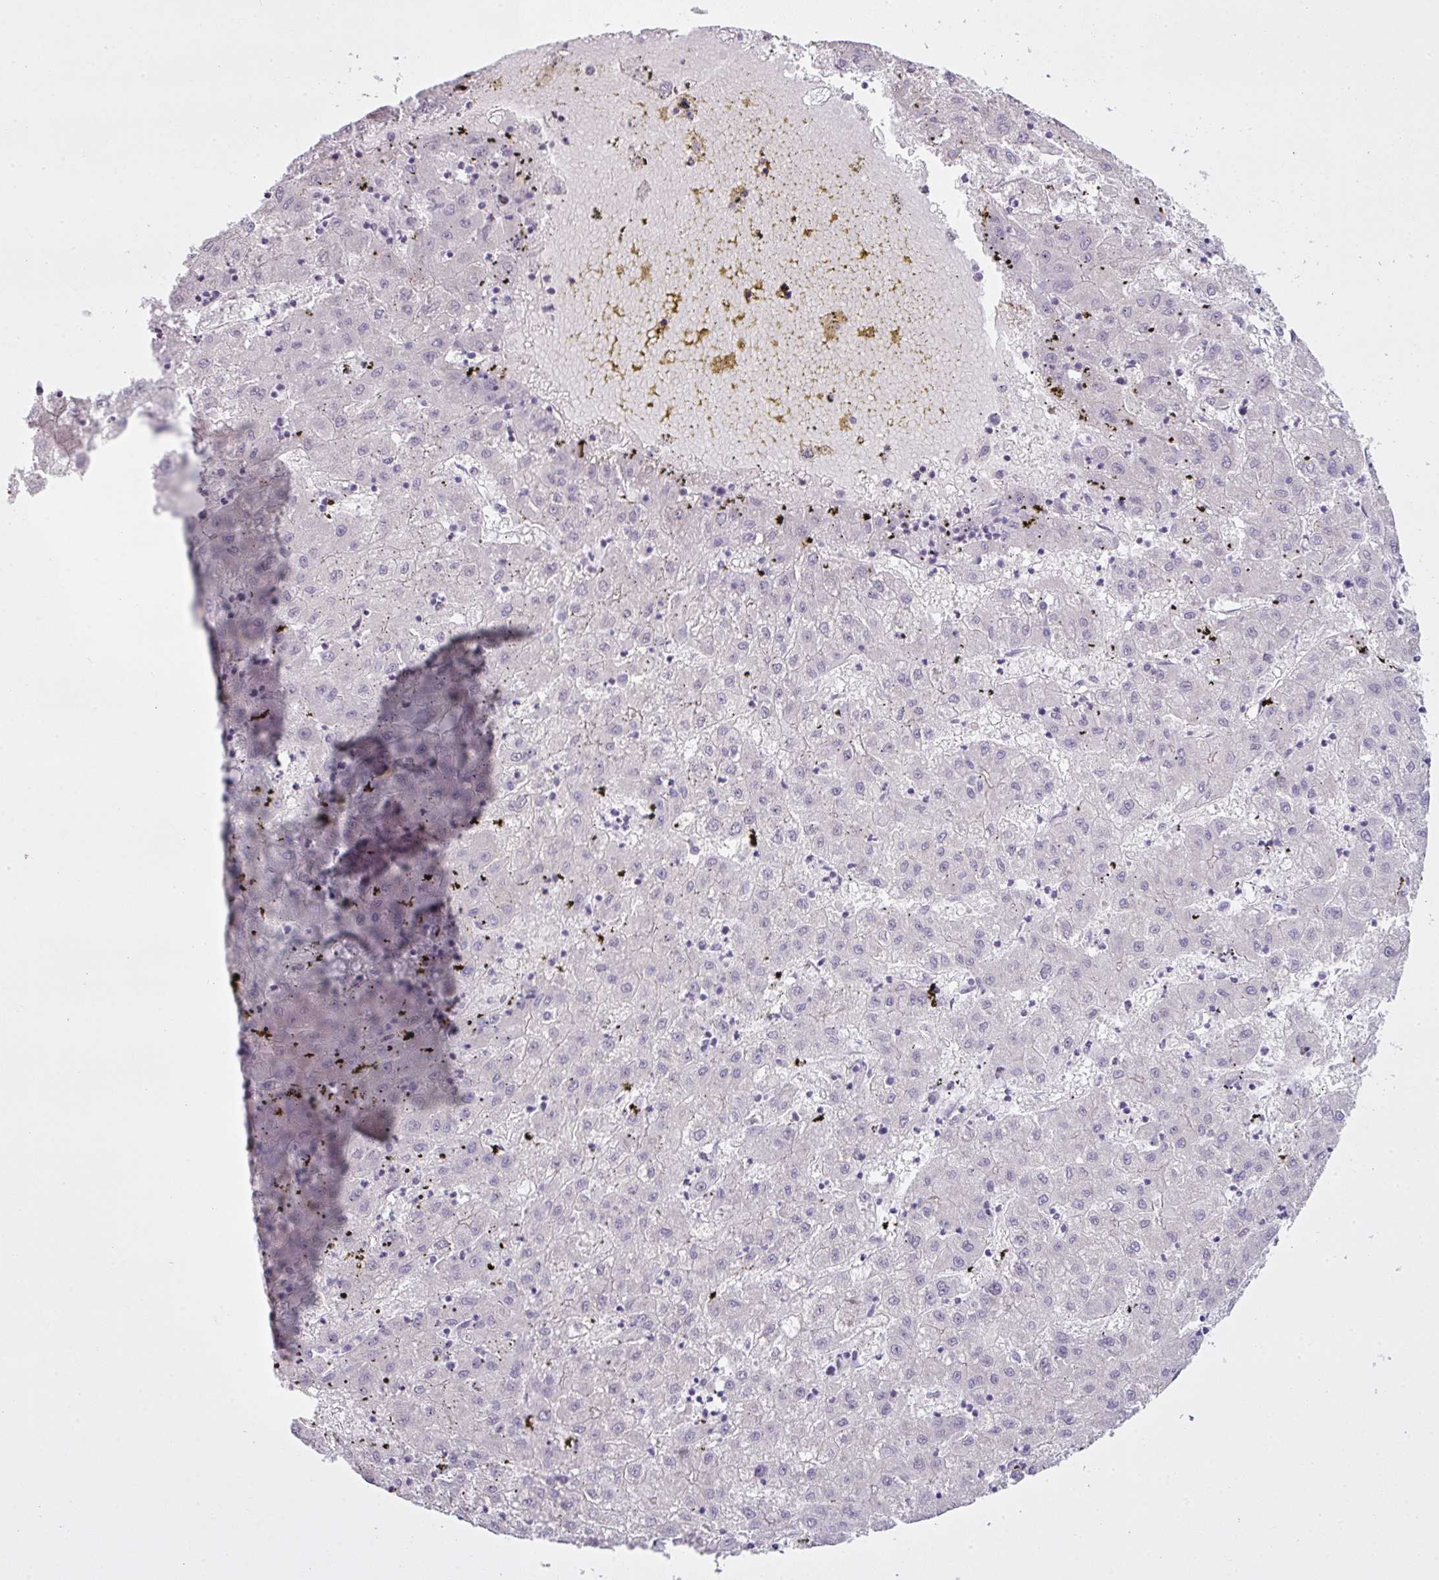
{"staining": {"intensity": "negative", "quantity": "none", "location": "none"}, "tissue": "liver cancer", "cell_type": "Tumor cells", "image_type": "cancer", "snomed": [{"axis": "morphology", "description": "Carcinoma, Hepatocellular, NOS"}, {"axis": "topography", "description": "Liver"}], "caption": "Micrograph shows no significant protein positivity in tumor cells of liver cancer. (Stains: DAB (3,3'-diaminobenzidine) immunohistochemistry with hematoxylin counter stain, Microscopy: brightfield microscopy at high magnification).", "gene": "ZNF688", "patient": {"sex": "male", "age": 72}}